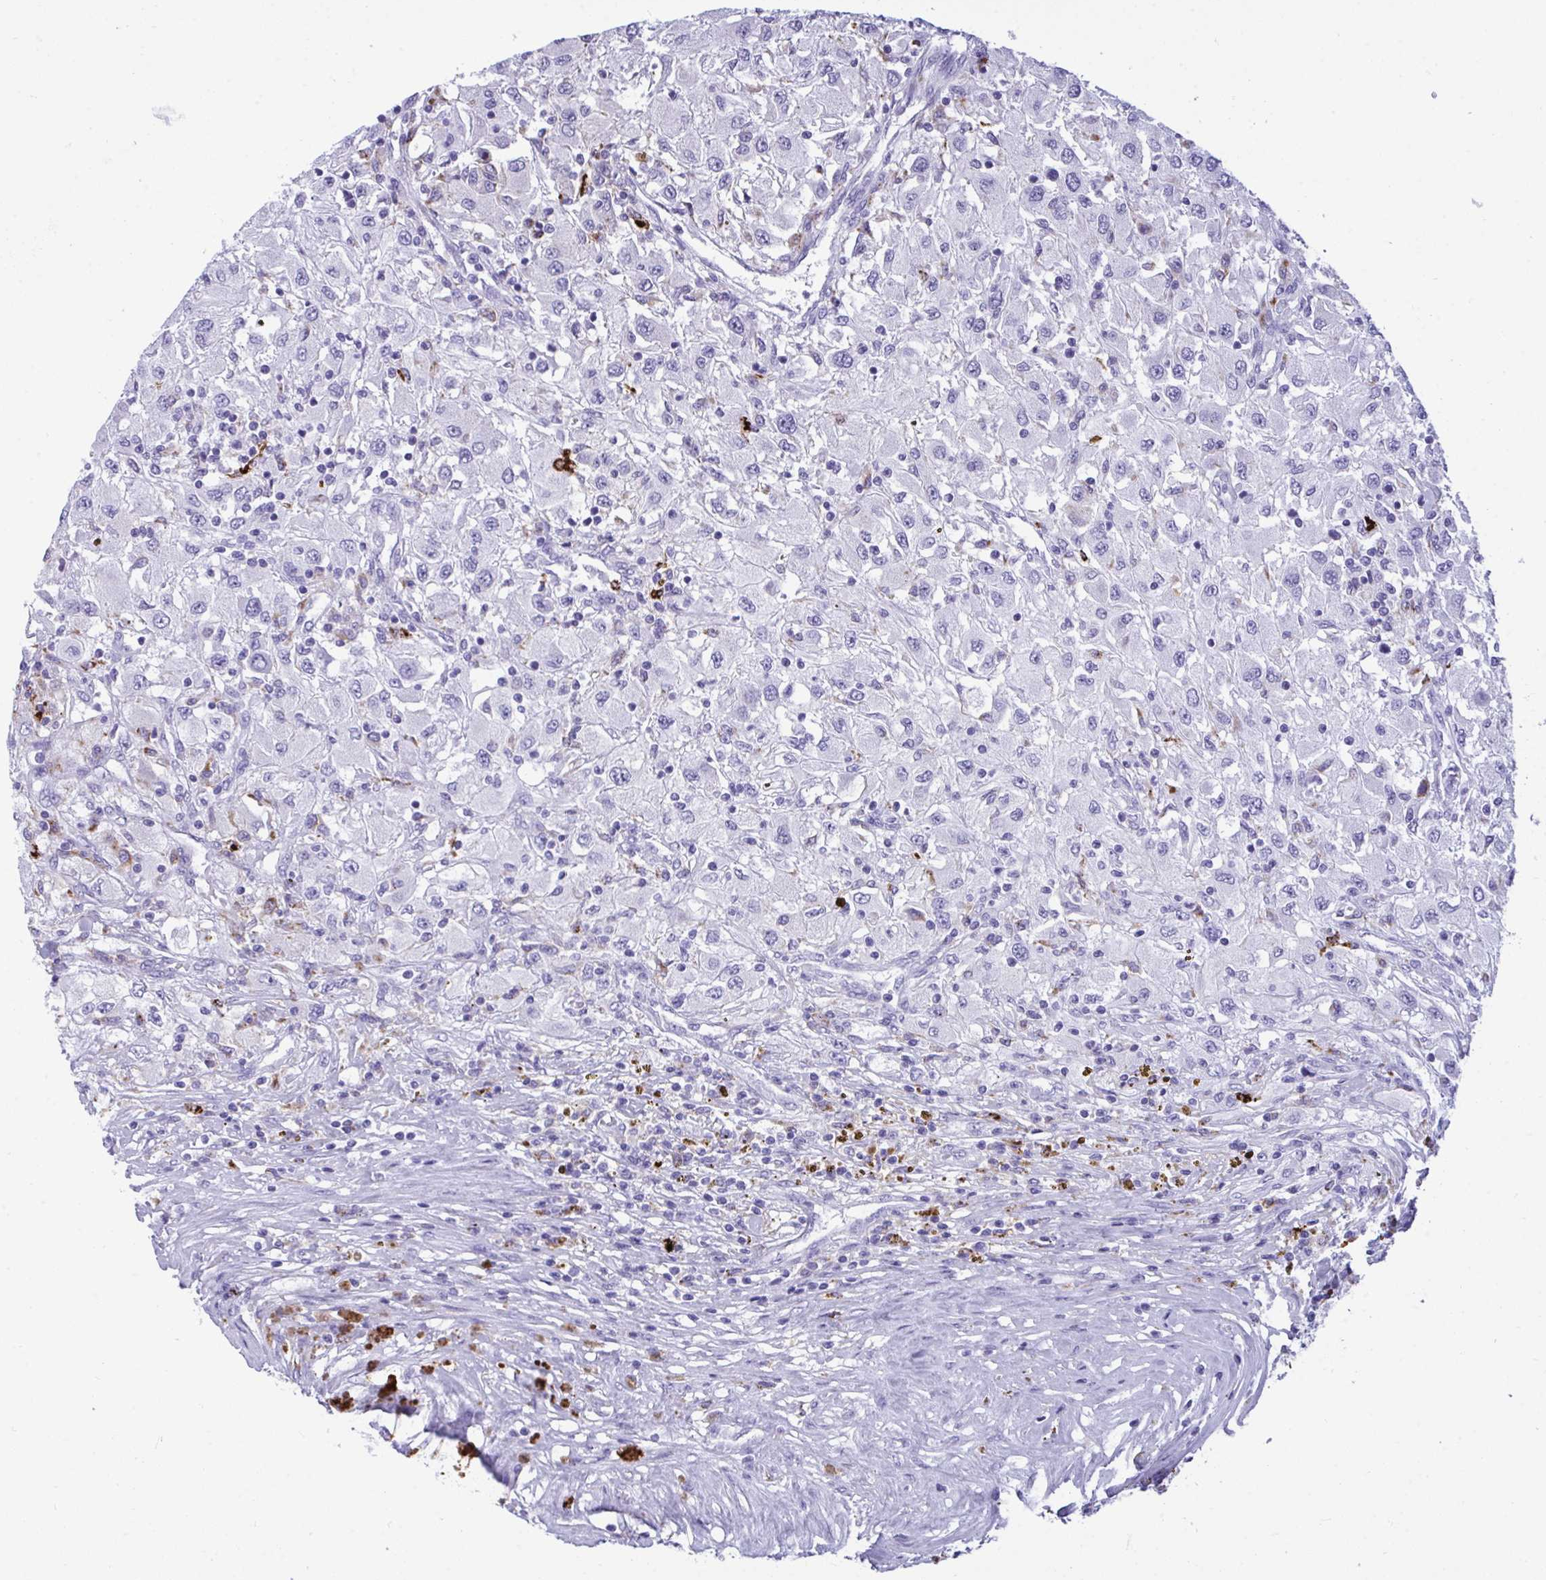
{"staining": {"intensity": "weak", "quantity": "<25%", "location": "cytoplasmic/membranous"}, "tissue": "renal cancer", "cell_type": "Tumor cells", "image_type": "cancer", "snomed": [{"axis": "morphology", "description": "Adenocarcinoma, NOS"}, {"axis": "topography", "description": "Kidney"}], "caption": "IHC histopathology image of adenocarcinoma (renal) stained for a protein (brown), which exhibits no positivity in tumor cells. (Brightfield microscopy of DAB (3,3'-diaminobenzidine) IHC at high magnification).", "gene": "CPVL", "patient": {"sex": "female", "age": 67}}